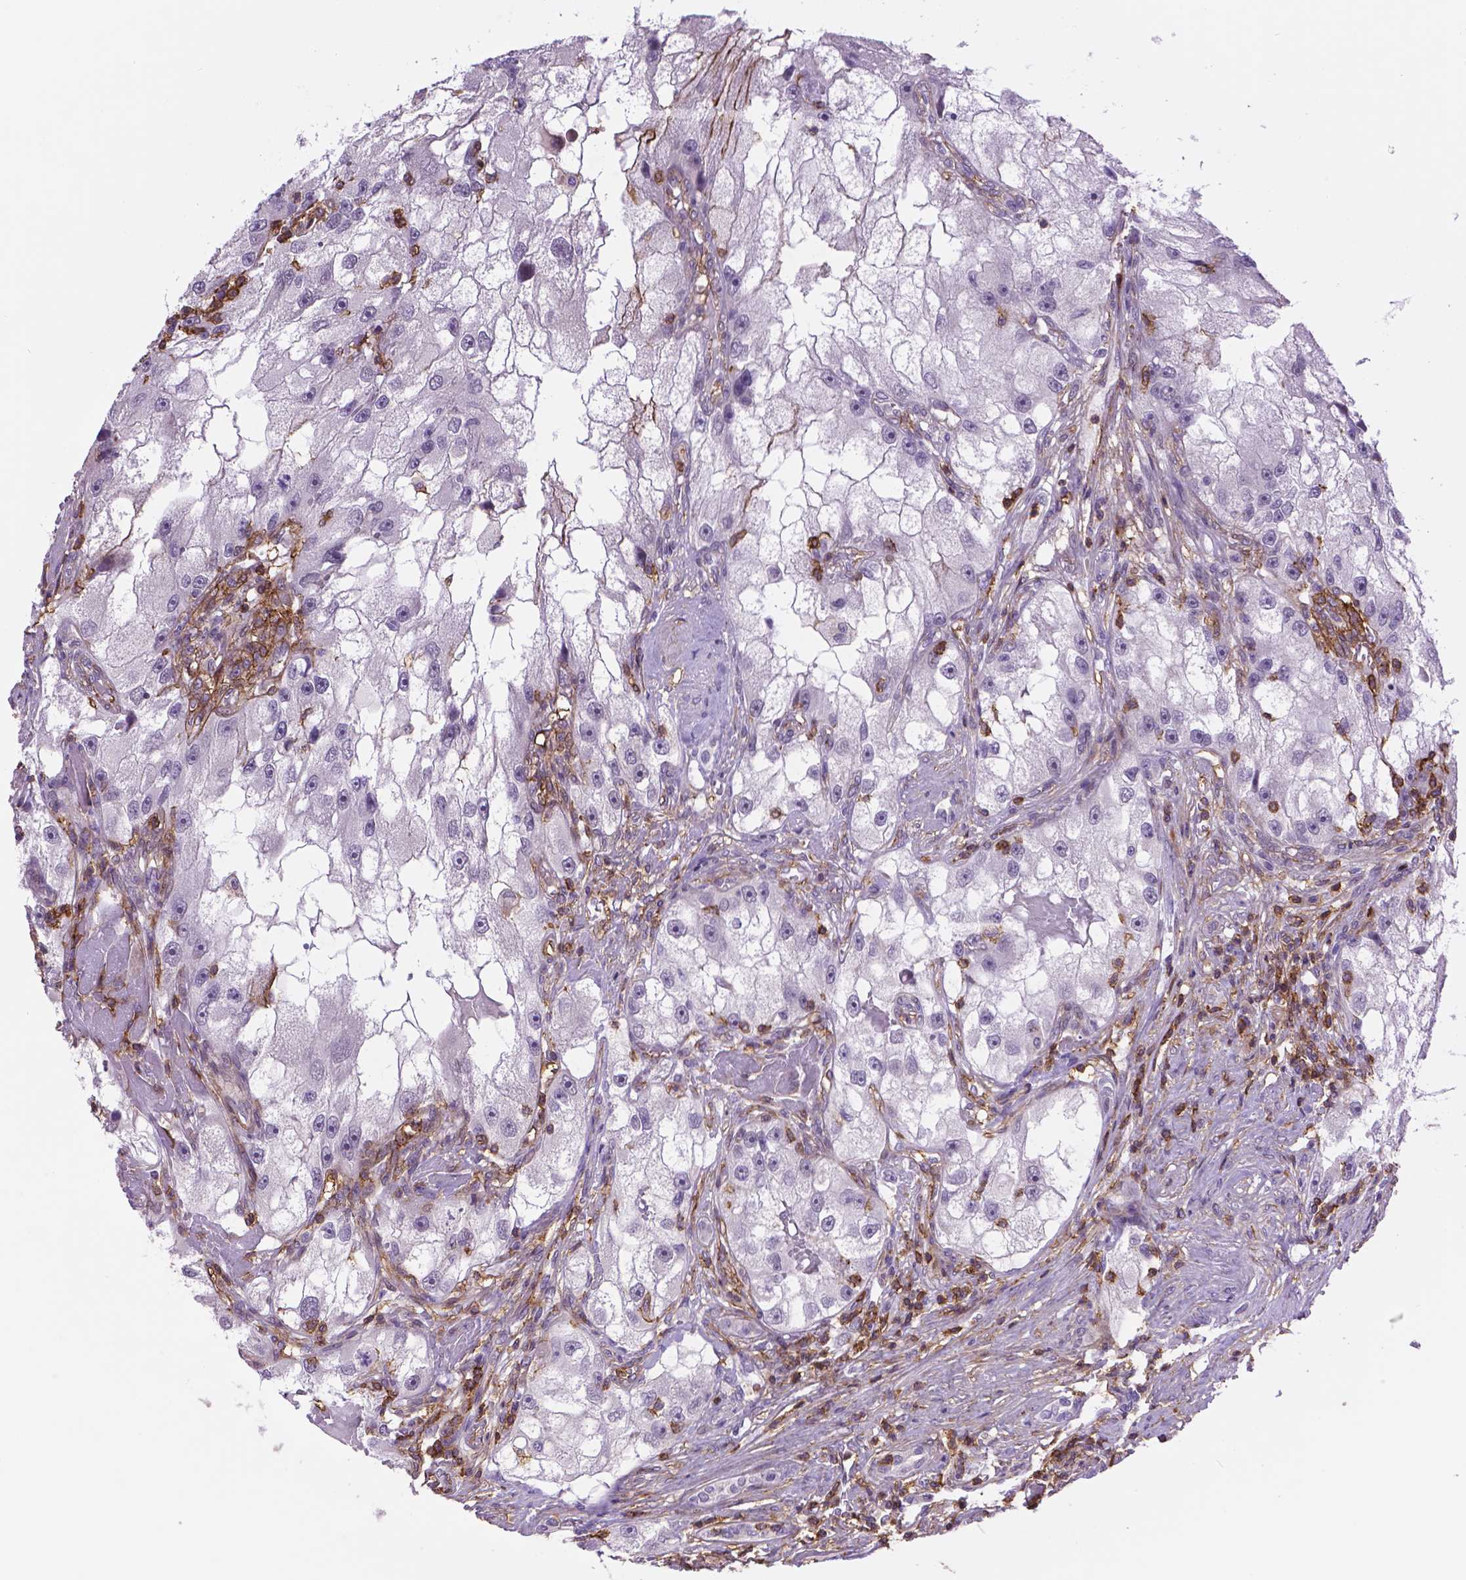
{"staining": {"intensity": "negative", "quantity": "none", "location": "none"}, "tissue": "renal cancer", "cell_type": "Tumor cells", "image_type": "cancer", "snomed": [{"axis": "morphology", "description": "Adenocarcinoma, NOS"}, {"axis": "topography", "description": "Kidney"}], "caption": "A photomicrograph of human renal cancer (adenocarcinoma) is negative for staining in tumor cells.", "gene": "ACAD10", "patient": {"sex": "male", "age": 63}}